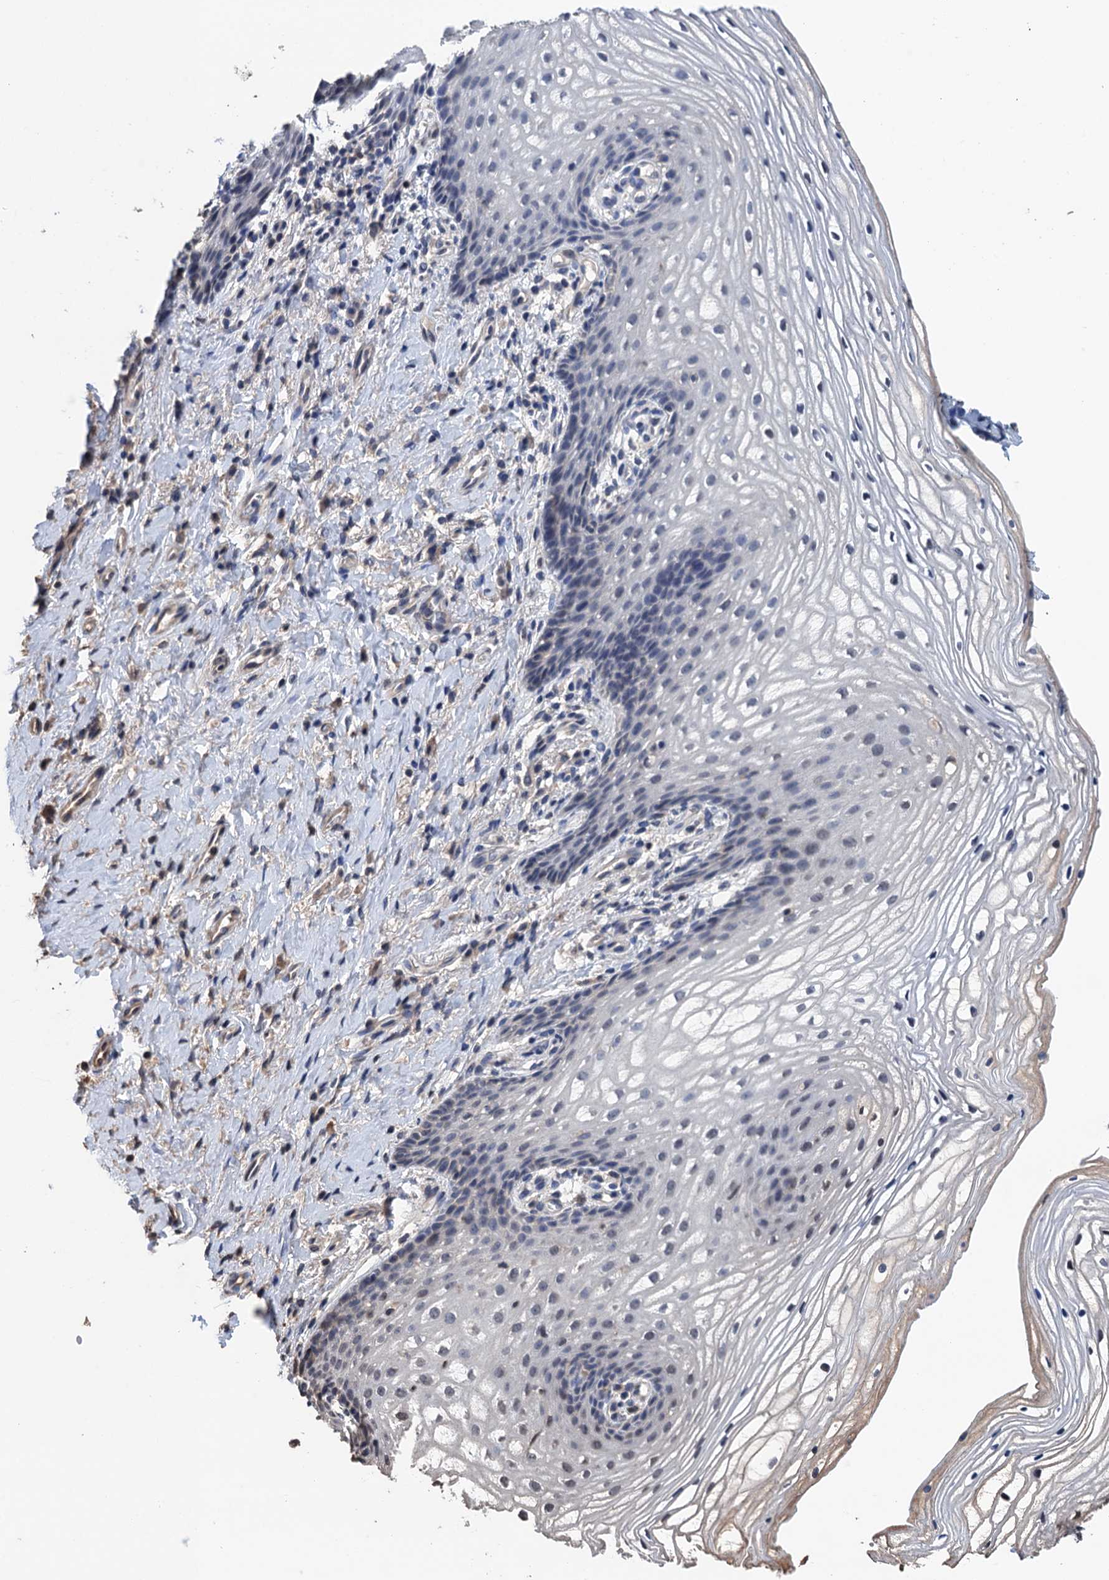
{"staining": {"intensity": "negative", "quantity": "none", "location": "none"}, "tissue": "vagina", "cell_type": "Squamous epithelial cells", "image_type": "normal", "snomed": [{"axis": "morphology", "description": "Normal tissue, NOS"}, {"axis": "topography", "description": "Vagina"}], "caption": "Immunohistochemical staining of normal vagina displays no significant expression in squamous epithelial cells. Nuclei are stained in blue.", "gene": "ART5", "patient": {"sex": "female", "age": 60}}